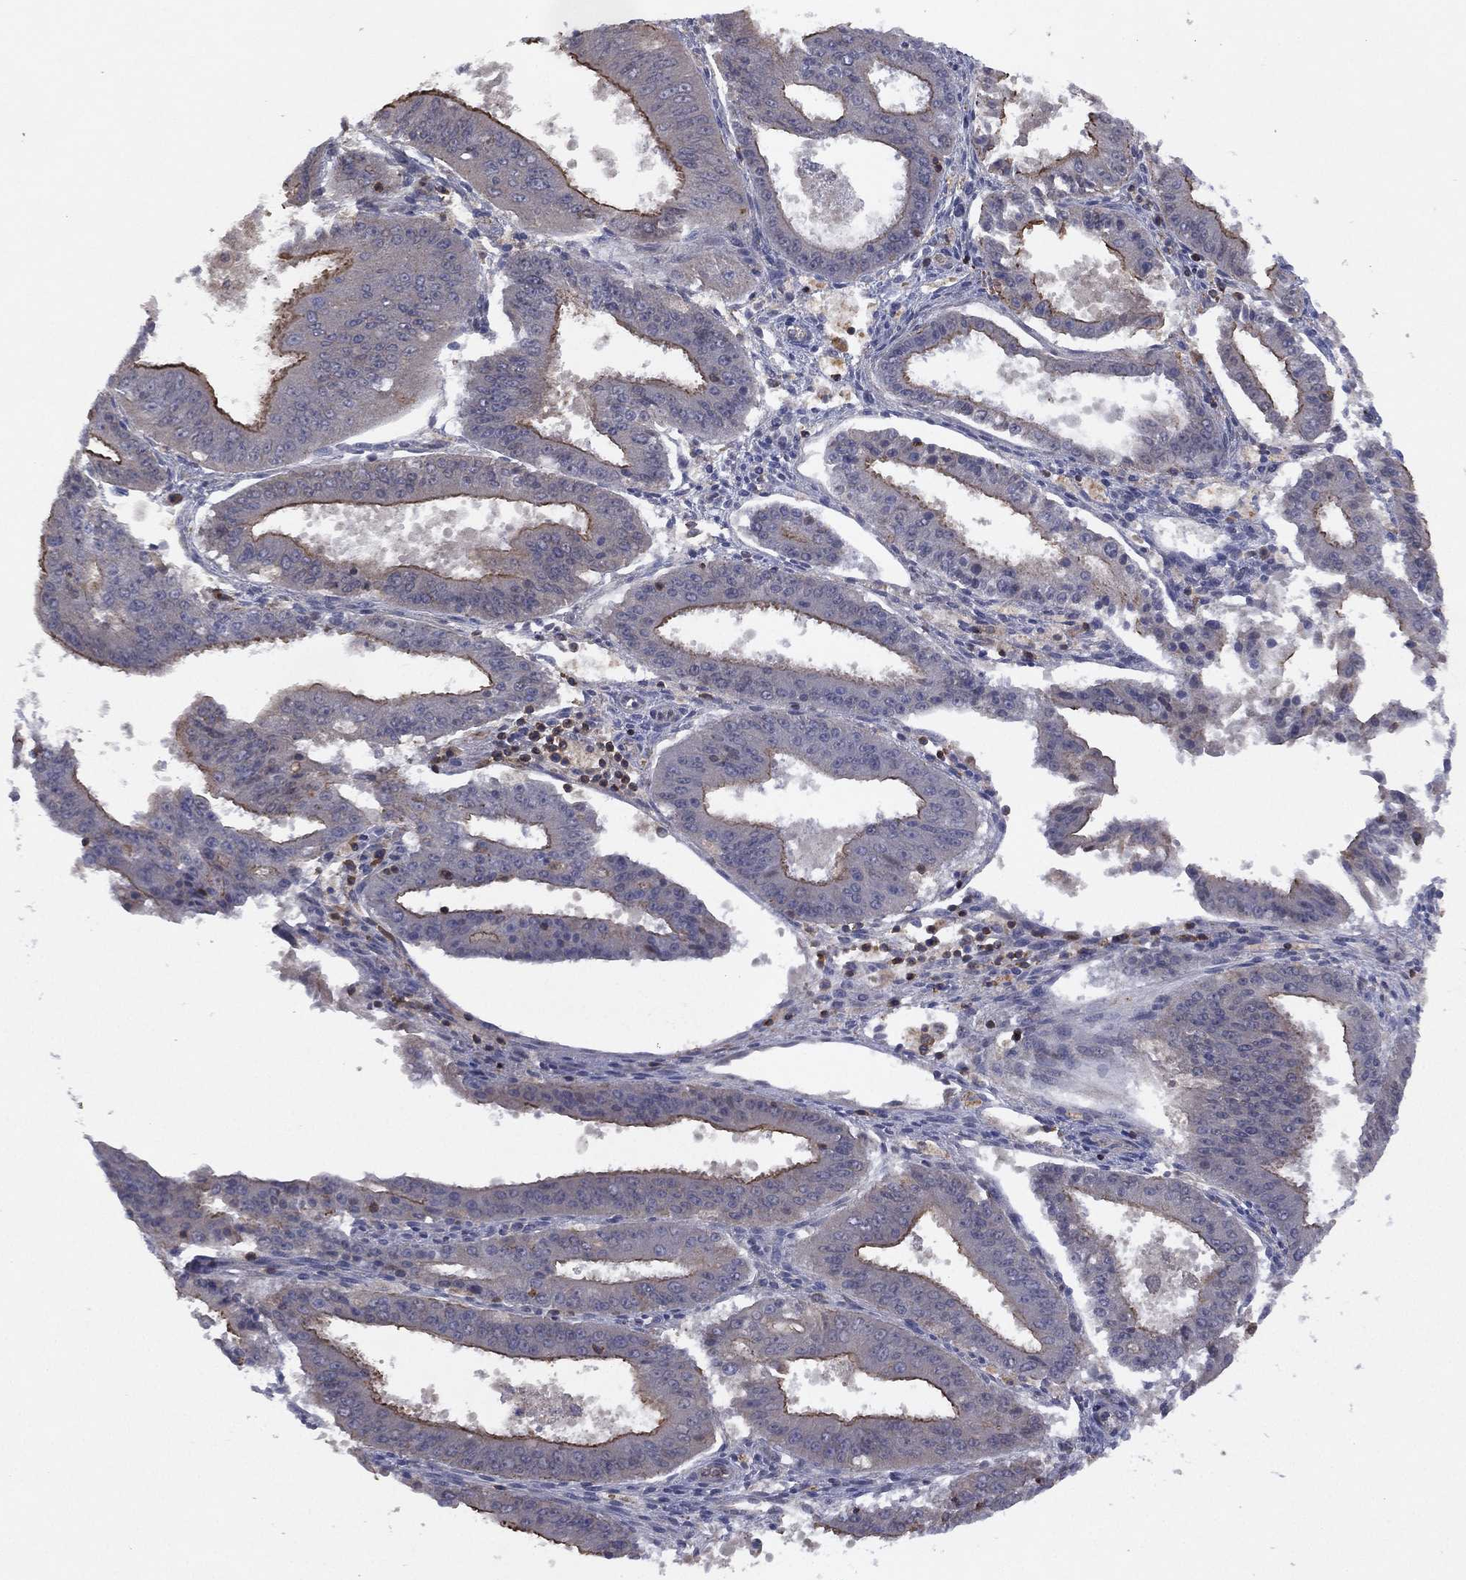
{"staining": {"intensity": "moderate", "quantity": "25%-75%", "location": "cytoplasmic/membranous"}, "tissue": "ovarian cancer", "cell_type": "Tumor cells", "image_type": "cancer", "snomed": [{"axis": "morphology", "description": "Carcinoma, endometroid"}, {"axis": "topography", "description": "Ovary"}], "caption": "Human ovarian endometroid carcinoma stained with a protein marker exhibits moderate staining in tumor cells.", "gene": "DOCK8", "patient": {"sex": "female", "age": 42}}